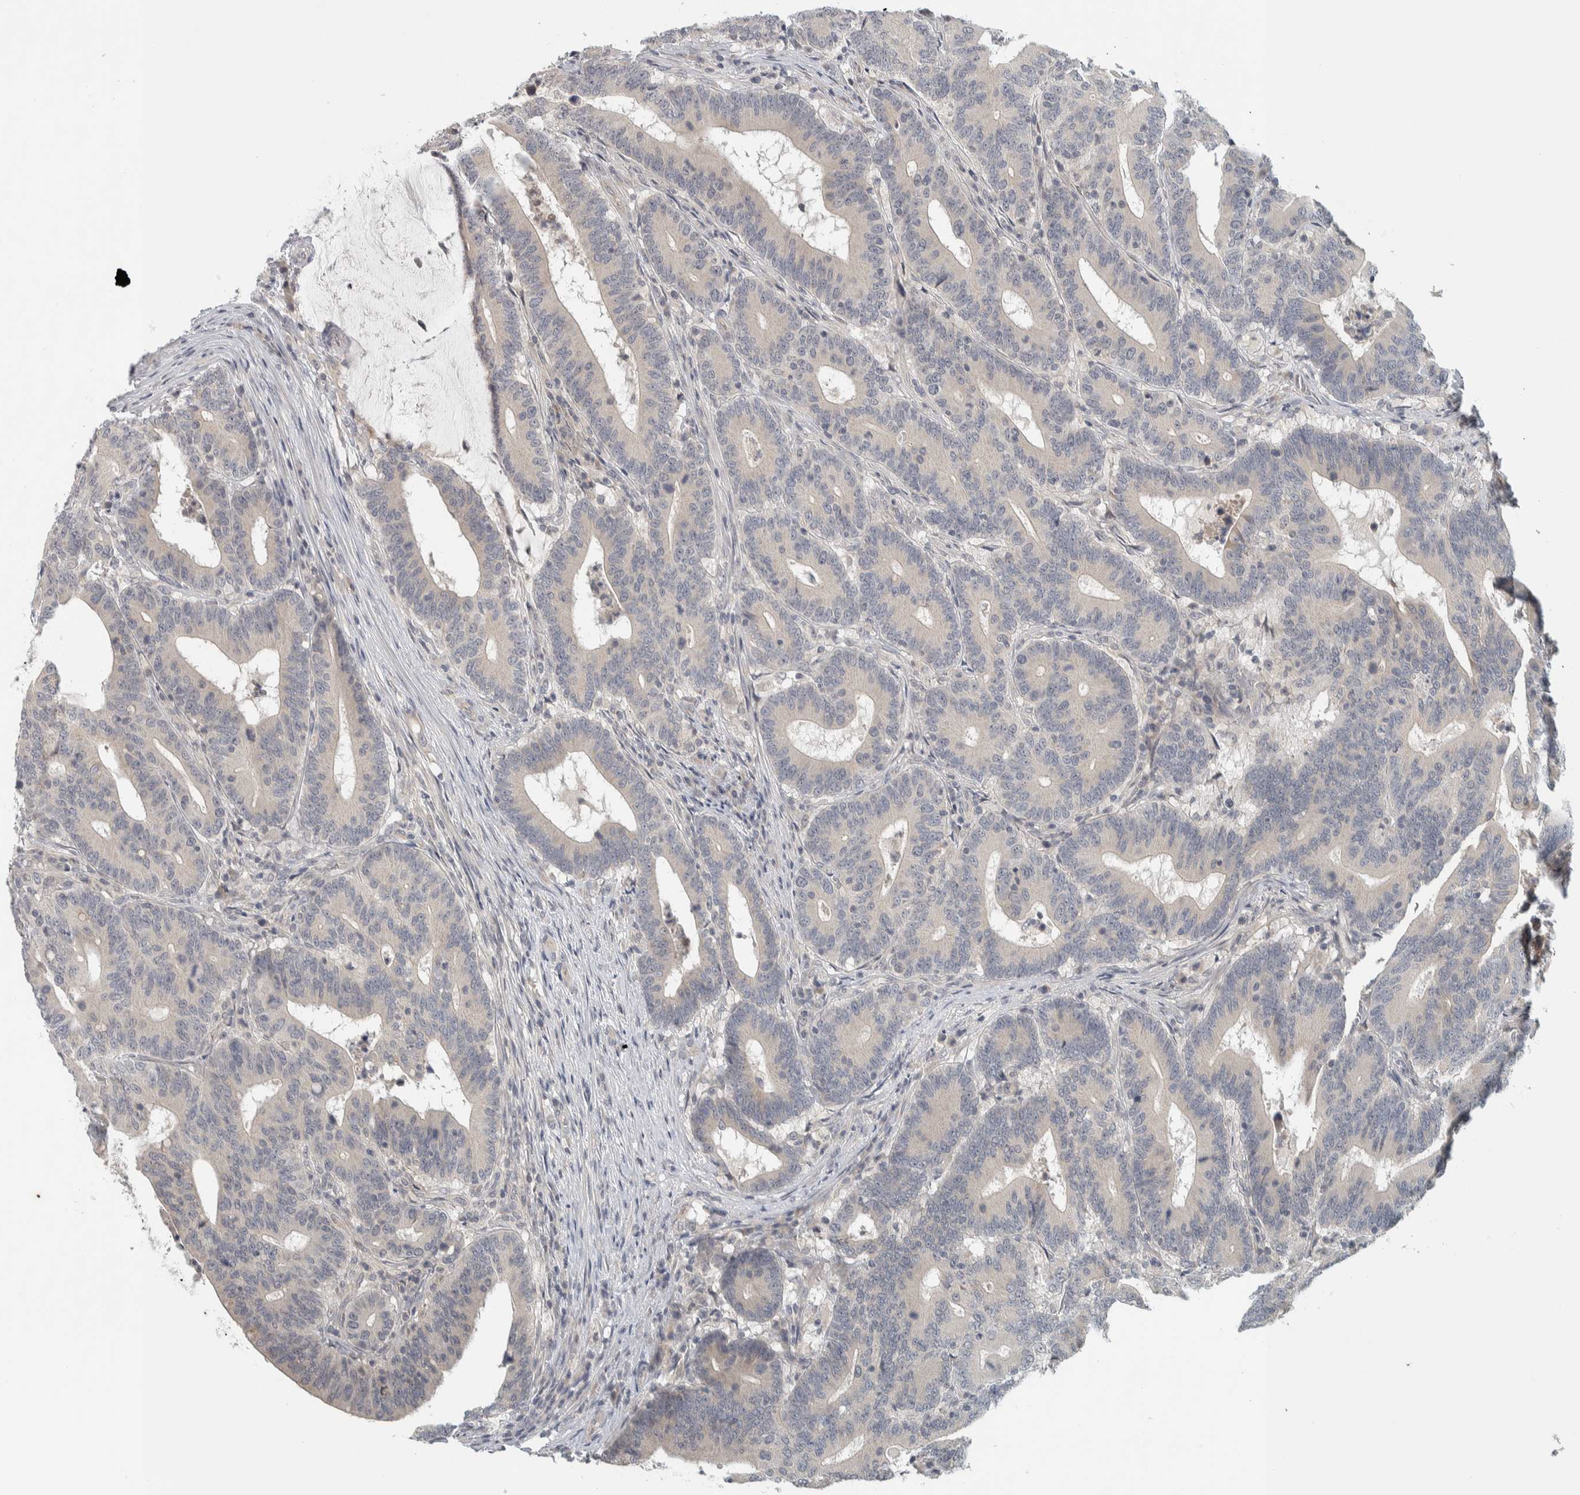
{"staining": {"intensity": "weak", "quantity": "<25%", "location": "cytoplasmic/membranous"}, "tissue": "colorectal cancer", "cell_type": "Tumor cells", "image_type": "cancer", "snomed": [{"axis": "morphology", "description": "Adenocarcinoma, NOS"}, {"axis": "topography", "description": "Colon"}], "caption": "Tumor cells are negative for protein expression in human colorectal adenocarcinoma.", "gene": "AFP", "patient": {"sex": "female", "age": 66}}